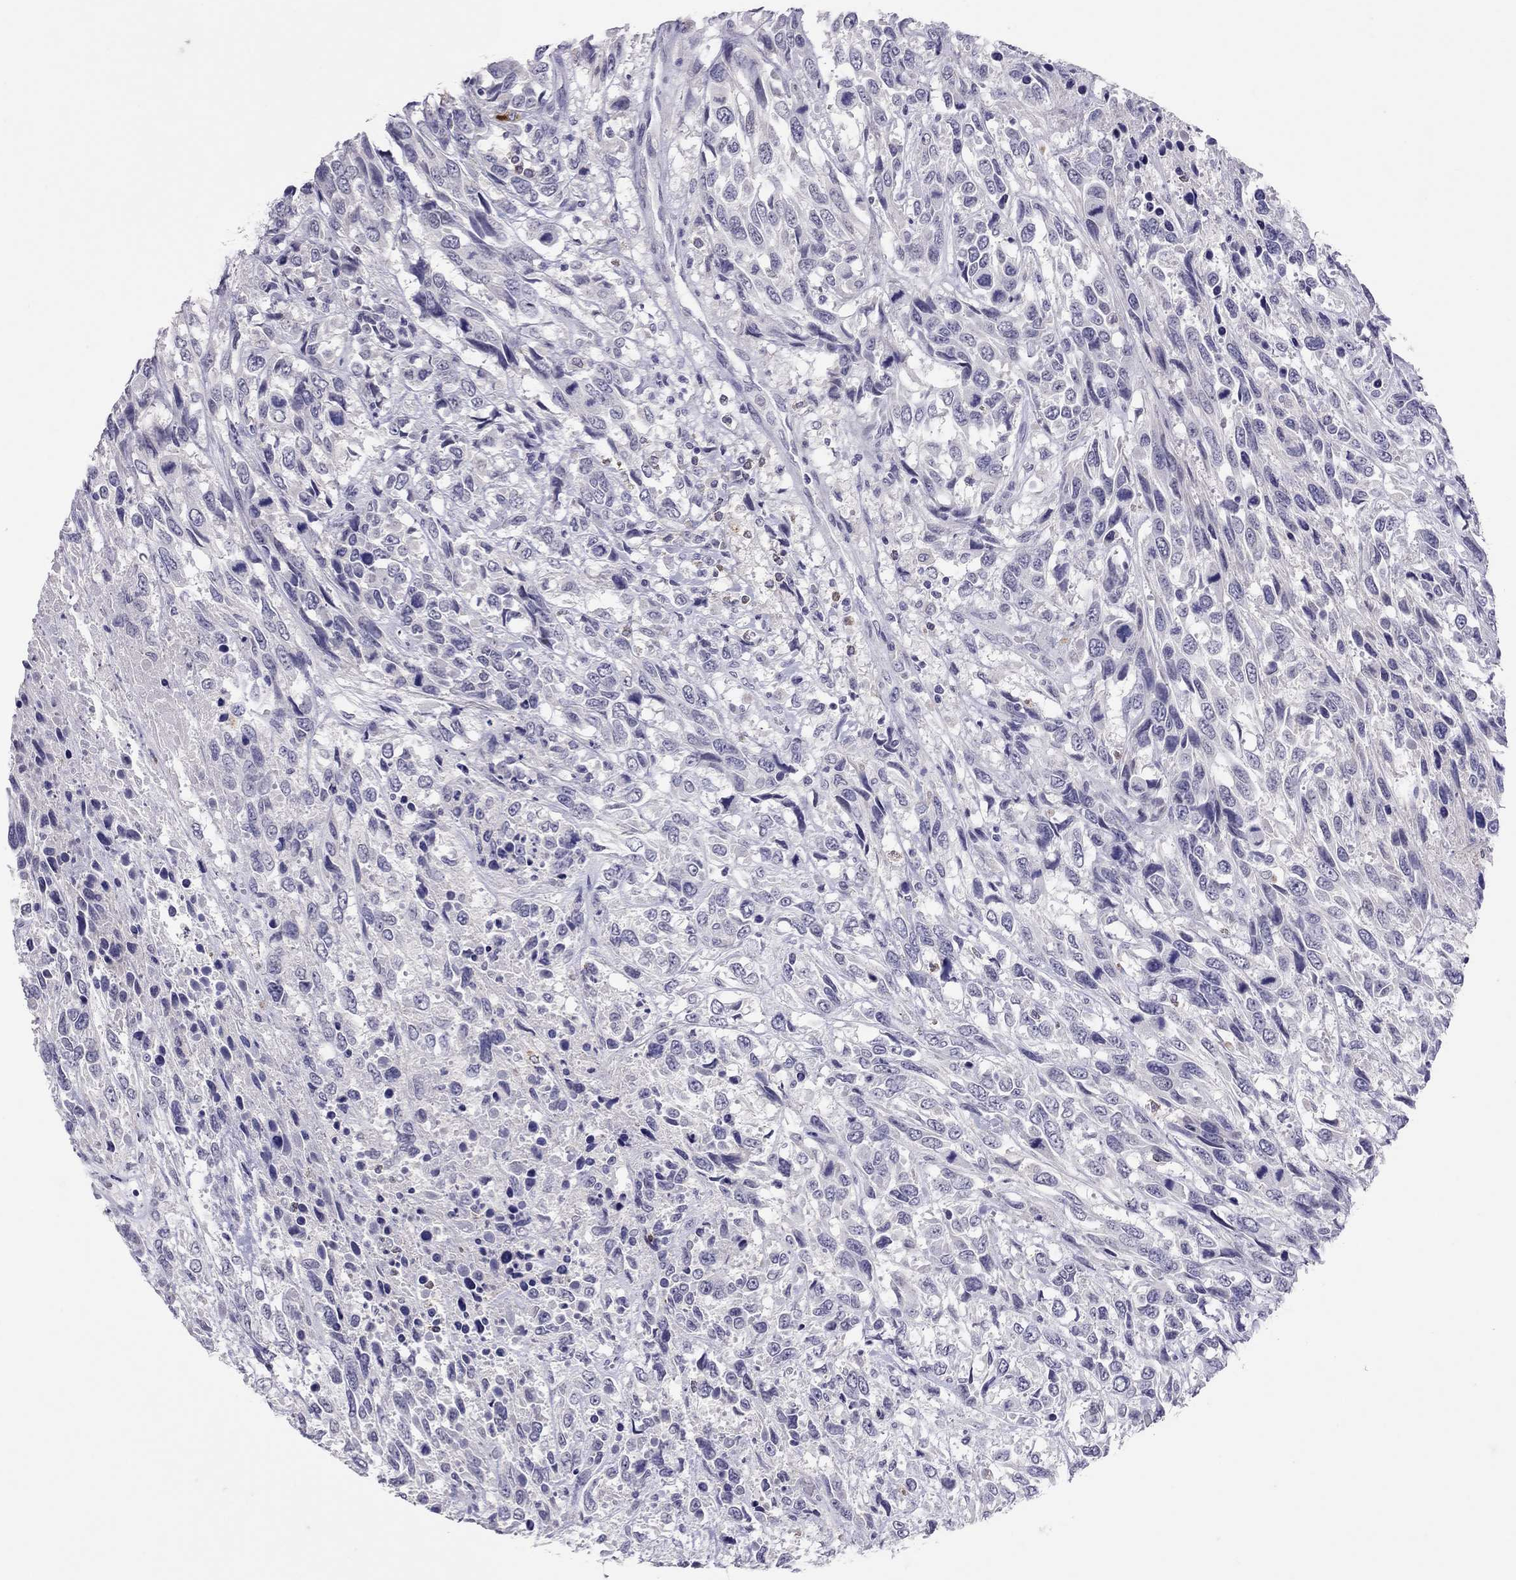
{"staining": {"intensity": "negative", "quantity": "none", "location": "none"}, "tissue": "urothelial cancer", "cell_type": "Tumor cells", "image_type": "cancer", "snomed": [{"axis": "morphology", "description": "Urothelial carcinoma, High grade"}, {"axis": "topography", "description": "Urinary bladder"}], "caption": "DAB (3,3'-diaminobenzidine) immunohistochemical staining of urothelial cancer demonstrates no significant staining in tumor cells. (DAB immunohistochemistry (IHC), high magnification).", "gene": "SLAMF1", "patient": {"sex": "female", "age": 70}}